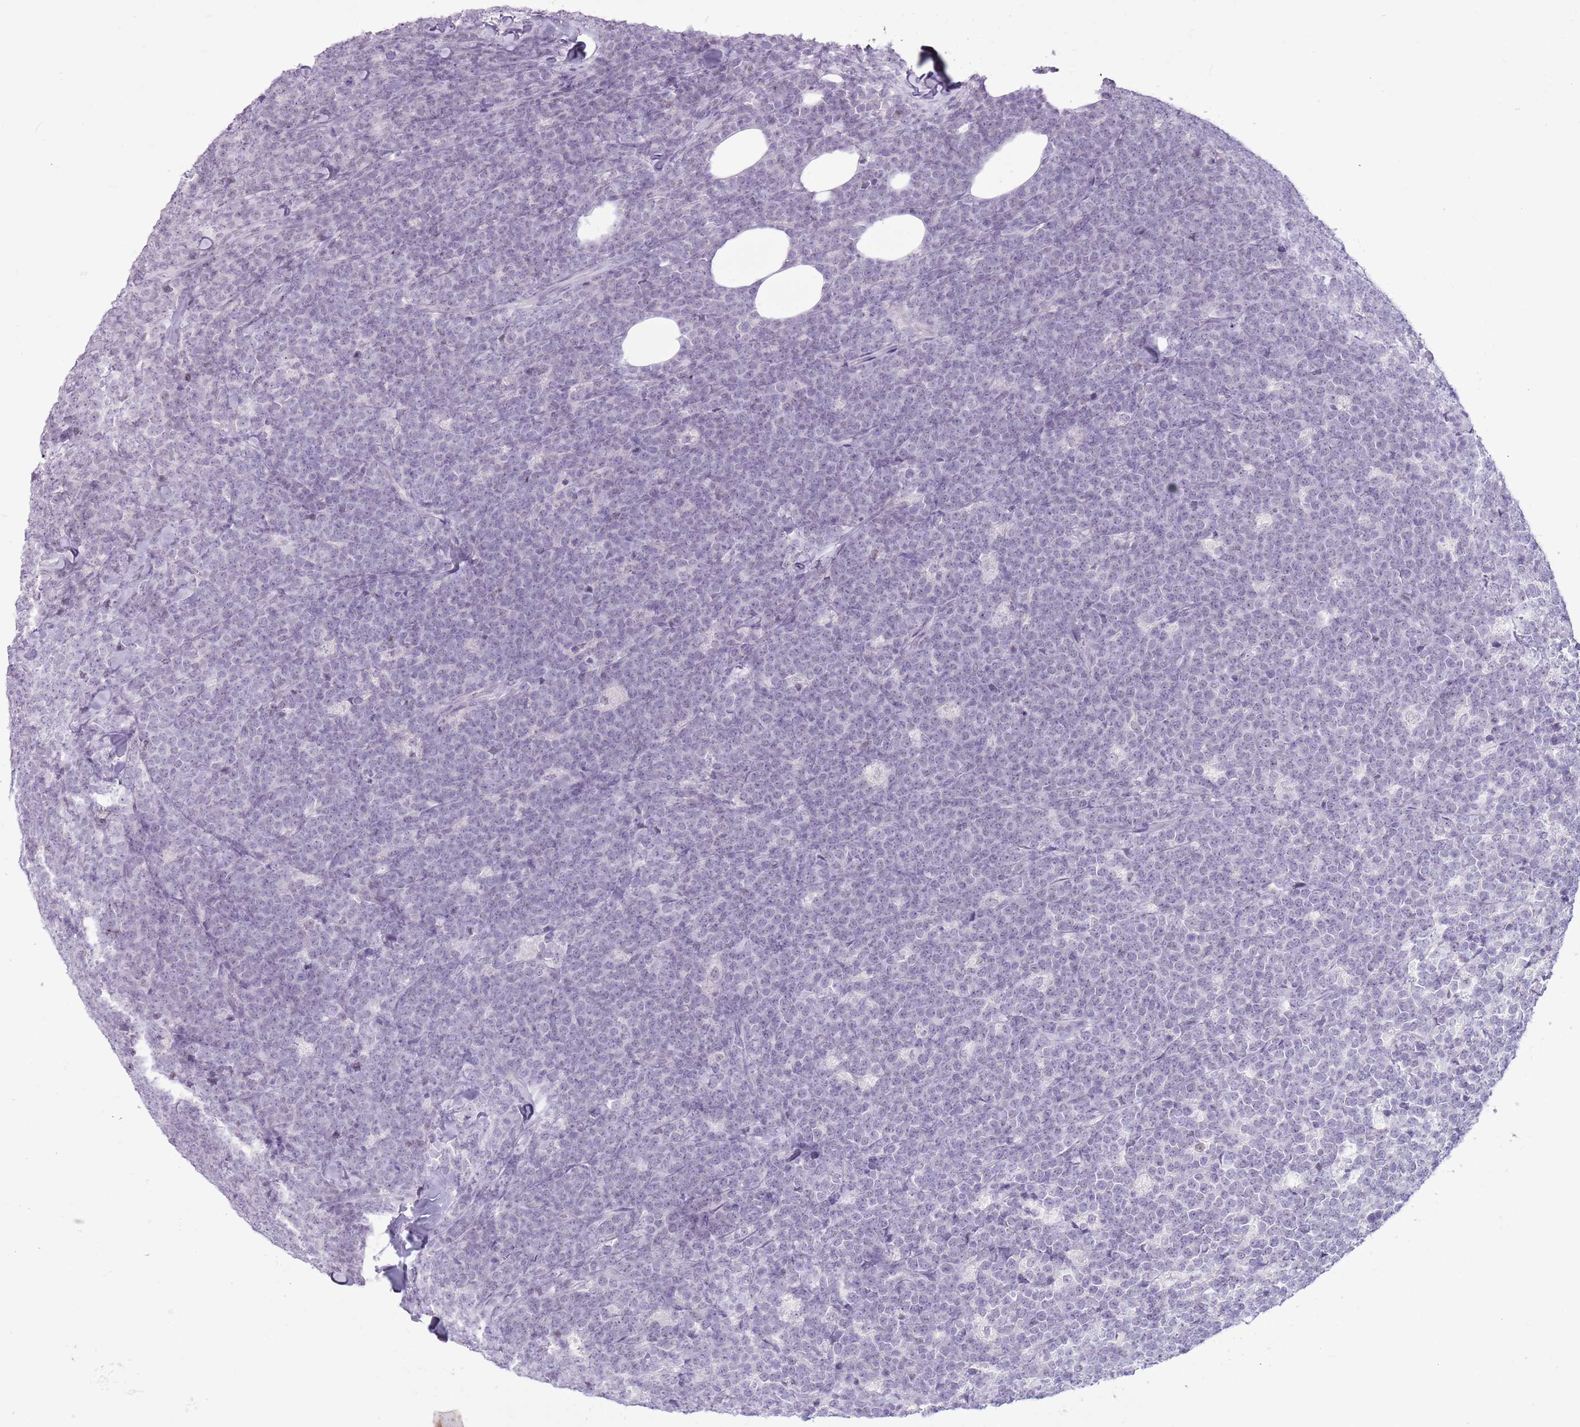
{"staining": {"intensity": "negative", "quantity": "none", "location": "none"}, "tissue": "lymphoma", "cell_type": "Tumor cells", "image_type": "cancer", "snomed": [{"axis": "morphology", "description": "Malignant lymphoma, non-Hodgkin's type, High grade"}, {"axis": "topography", "description": "Small intestine"}], "caption": "This is an IHC histopathology image of lymphoma. There is no staining in tumor cells.", "gene": "RPL3L", "patient": {"sex": "male", "age": 8}}